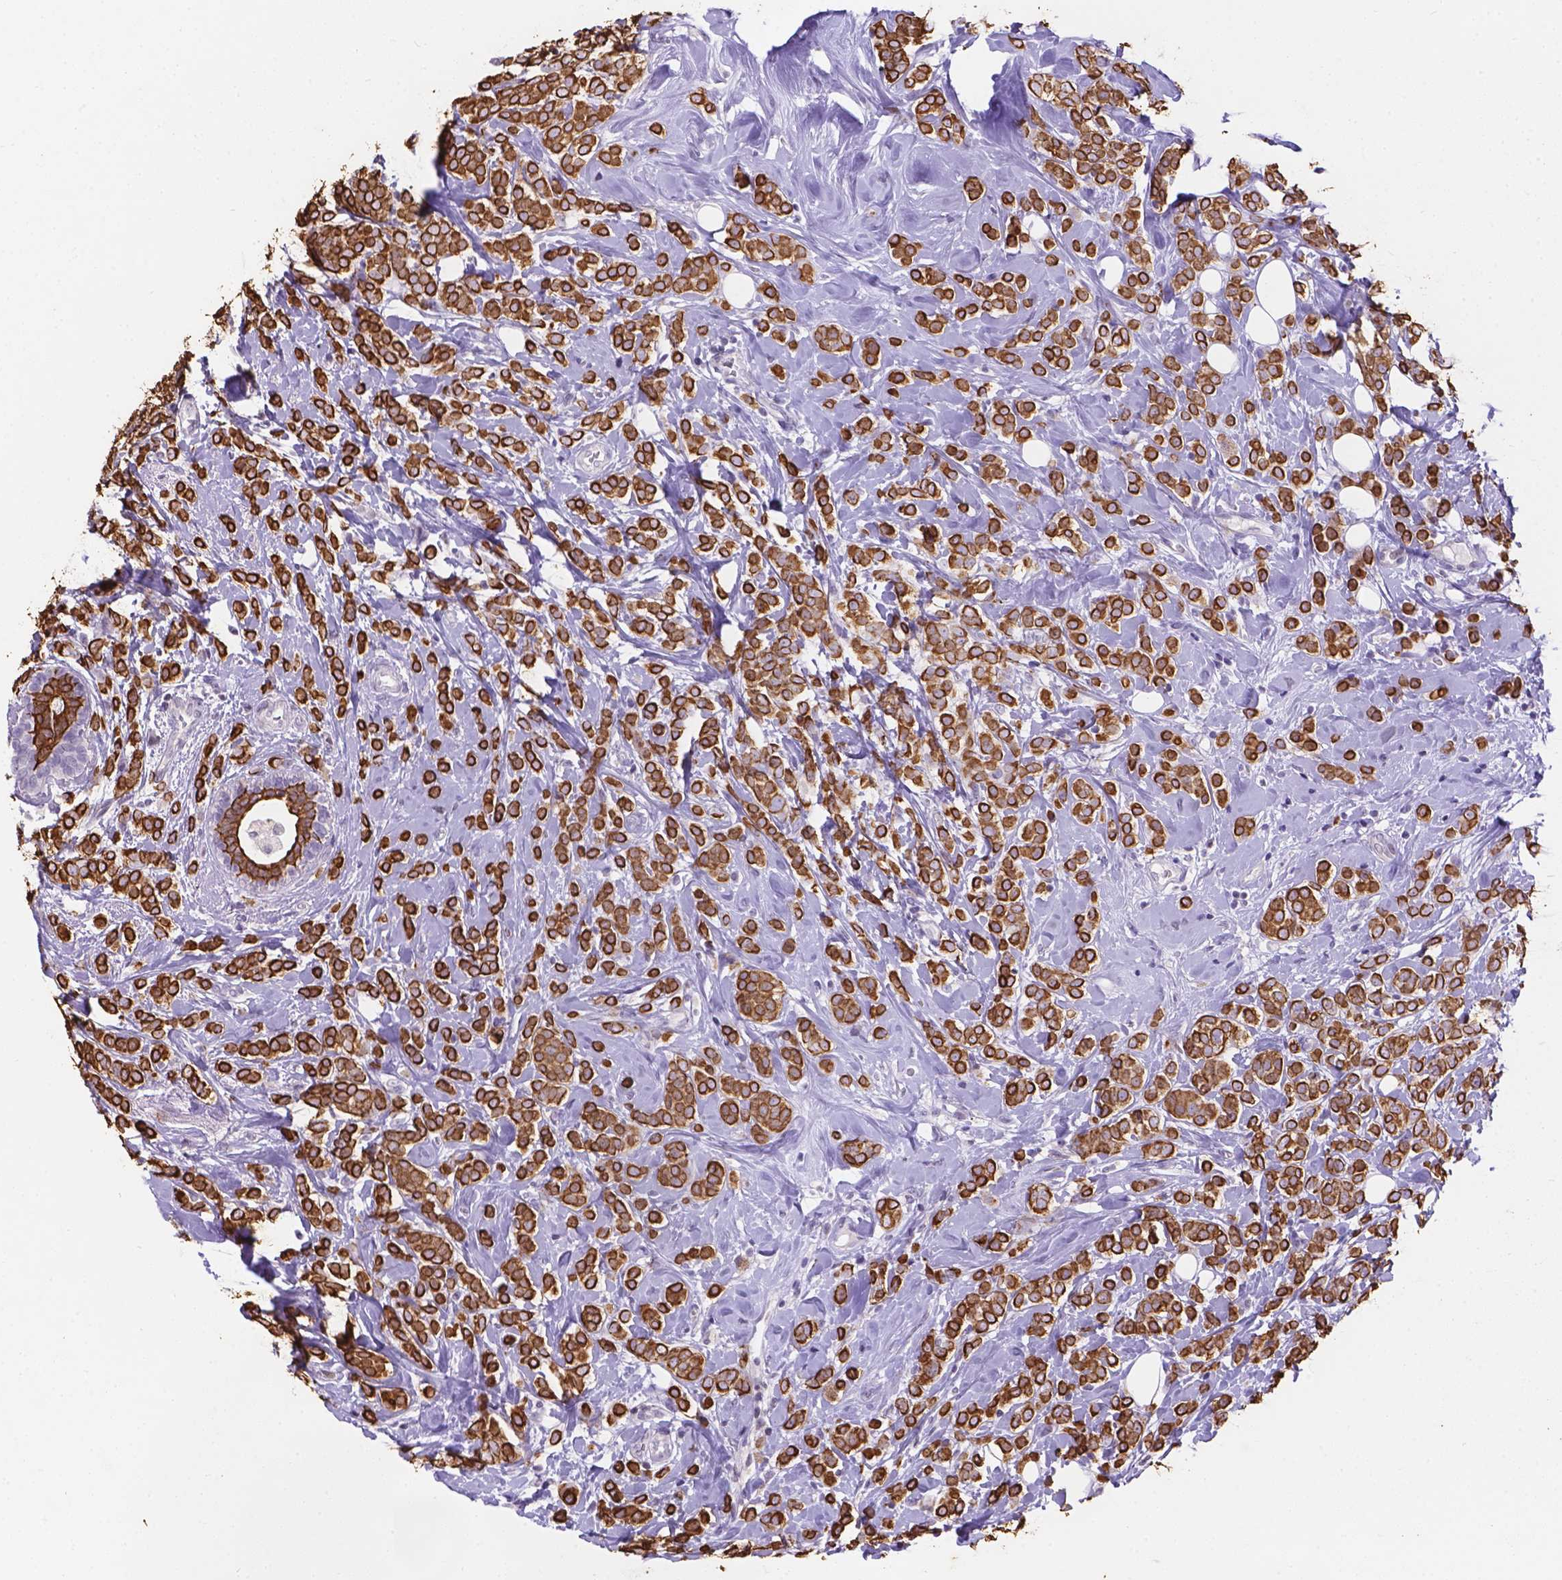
{"staining": {"intensity": "strong", "quantity": ">75%", "location": "cytoplasmic/membranous"}, "tissue": "breast cancer", "cell_type": "Tumor cells", "image_type": "cancer", "snomed": [{"axis": "morphology", "description": "Lobular carcinoma"}, {"axis": "topography", "description": "Breast"}], "caption": "IHC micrograph of neoplastic tissue: human lobular carcinoma (breast) stained using immunohistochemistry (IHC) reveals high levels of strong protein expression localized specifically in the cytoplasmic/membranous of tumor cells, appearing as a cytoplasmic/membranous brown color.", "gene": "DMWD", "patient": {"sex": "female", "age": 49}}